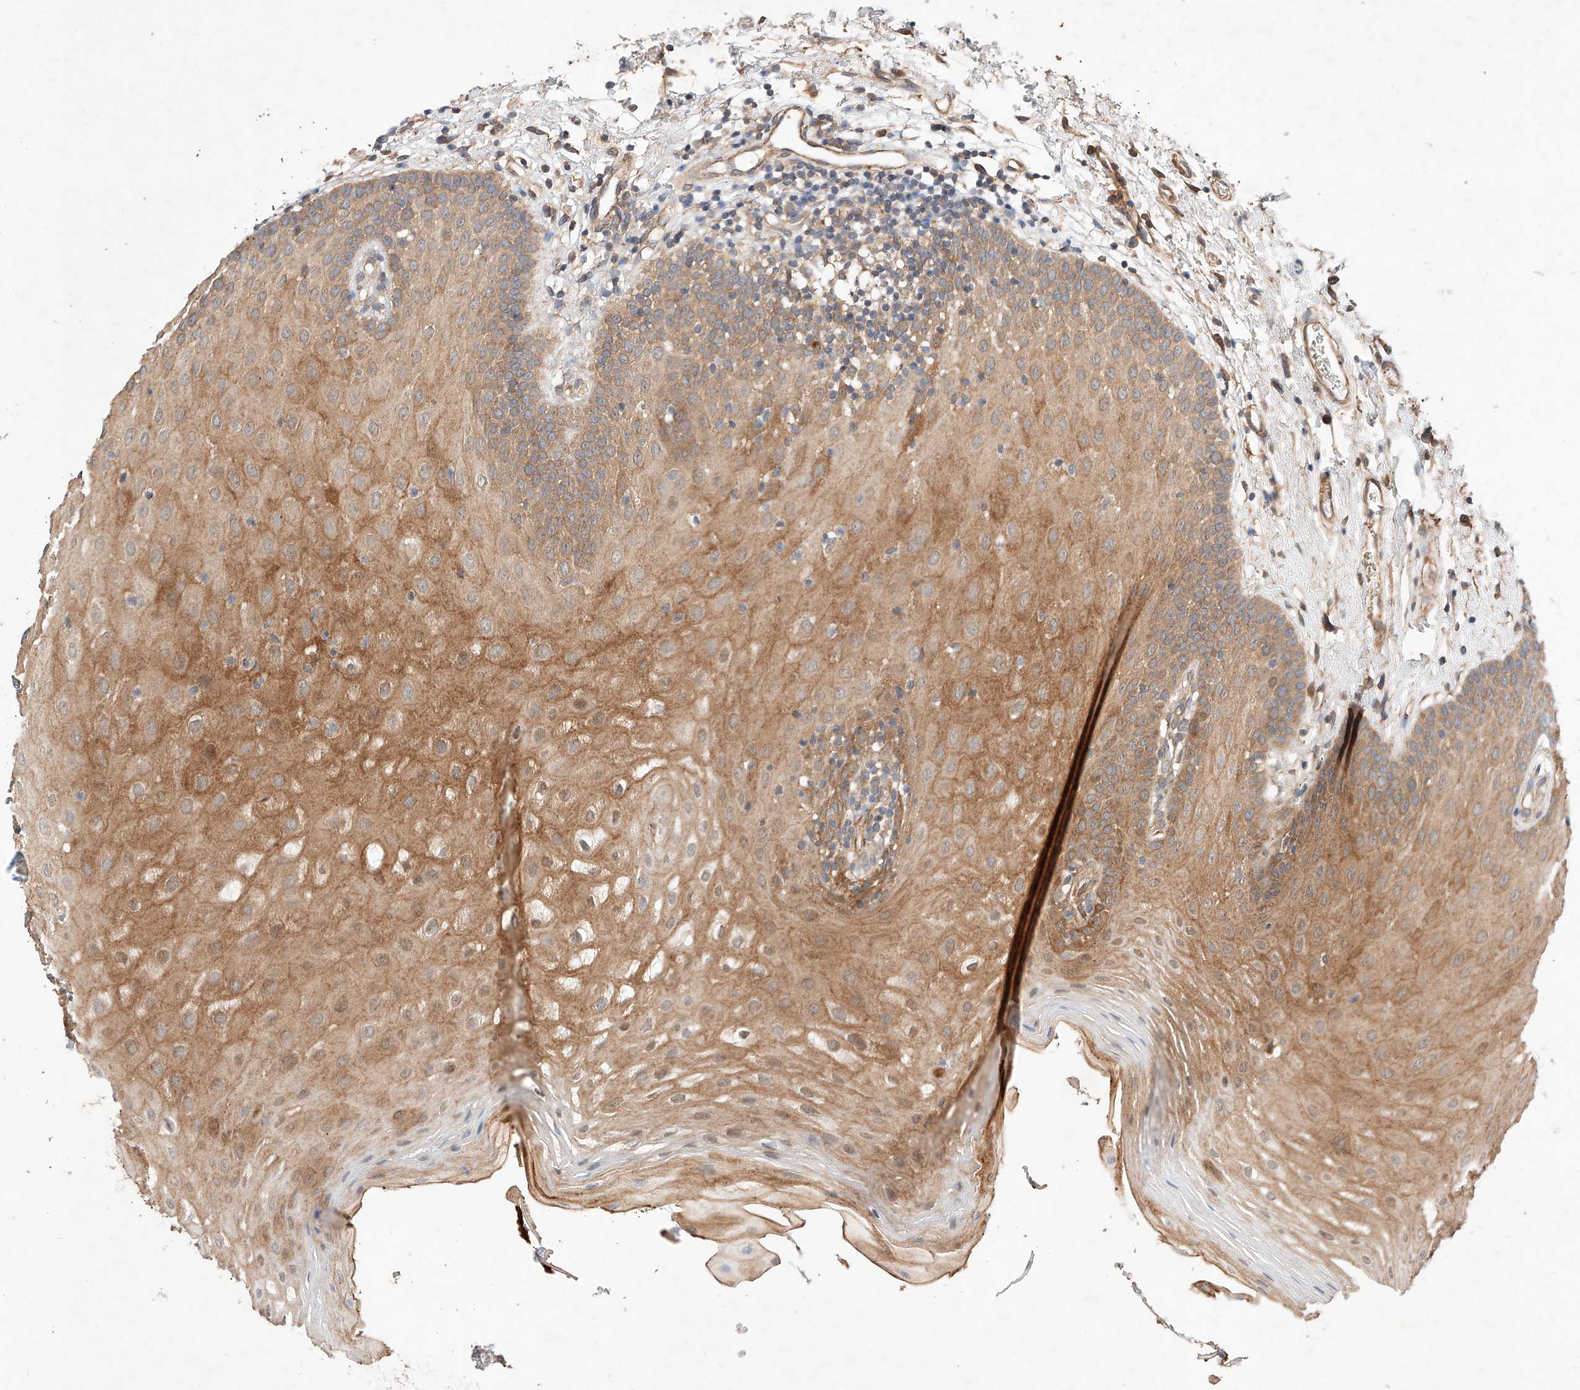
{"staining": {"intensity": "moderate", "quantity": ">75%", "location": "cytoplasmic/membranous"}, "tissue": "oral mucosa", "cell_type": "Squamous epithelial cells", "image_type": "normal", "snomed": [{"axis": "morphology", "description": "Normal tissue, NOS"}, {"axis": "topography", "description": "Oral tissue"}], "caption": "Squamous epithelial cells display medium levels of moderate cytoplasmic/membranous staining in about >75% of cells in benign human oral mucosa.", "gene": "RAB23", "patient": {"sex": "male", "age": 74}}